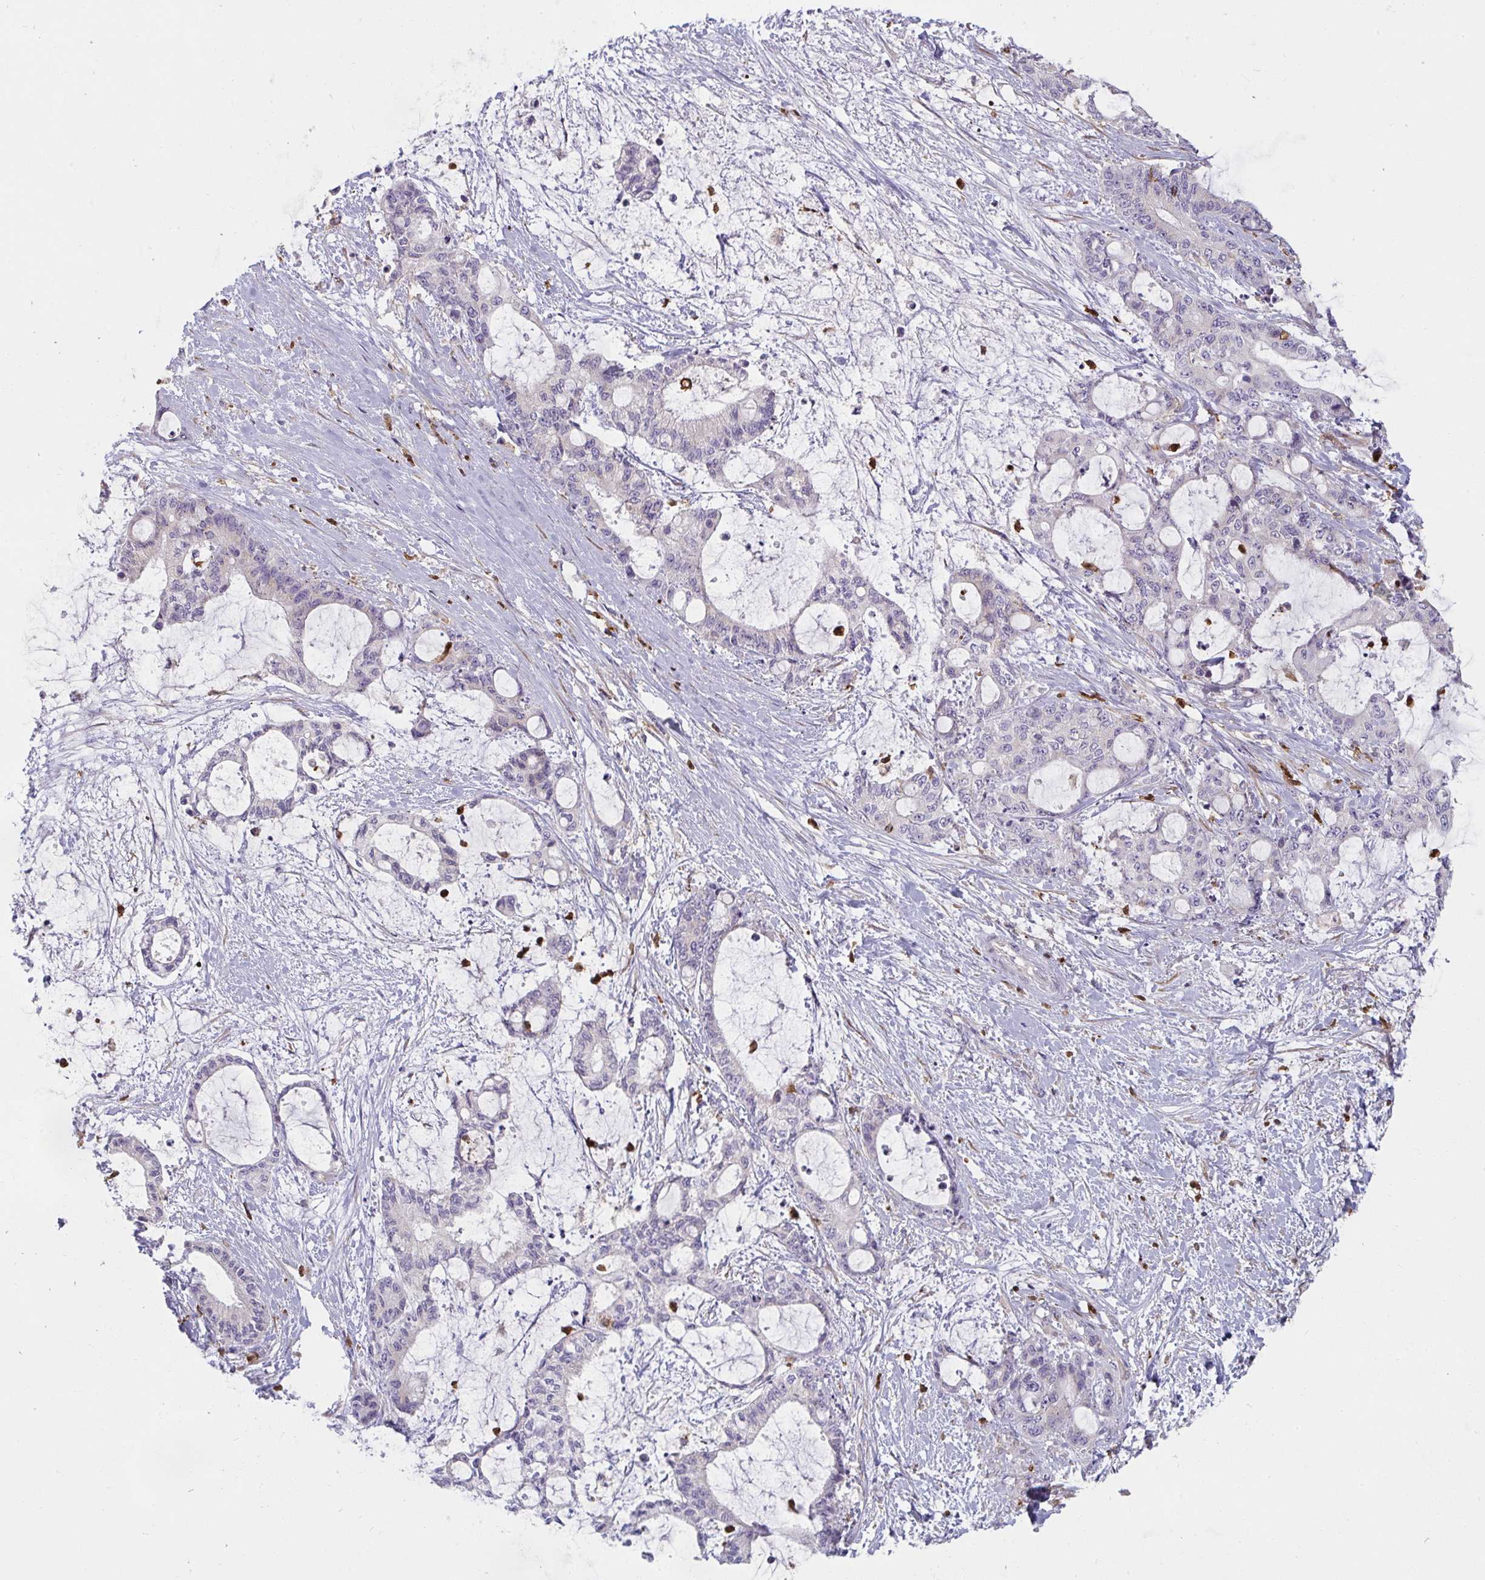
{"staining": {"intensity": "negative", "quantity": "none", "location": "none"}, "tissue": "liver cancer", "cell_type": "Tumor cells", "image_type": "cancer", "snomed": [{"axis": "morphology", "description": "Normal tissue, NOS"}, {"axis": "morphology", "description": "Cholangiocarcinoma"}, {"axis": "topography", "description": "Liver"}, {"axis": "topography", "description": "Peripheral nerve tissue"}], "caption": "A high-resolution micrograph shows IHC staining of cholangiocarcinoma (liver), which reveals no significant positivity in tumor cells.", "gene": "CSF3R", "patient": {"sex": "female", "age": 73}}